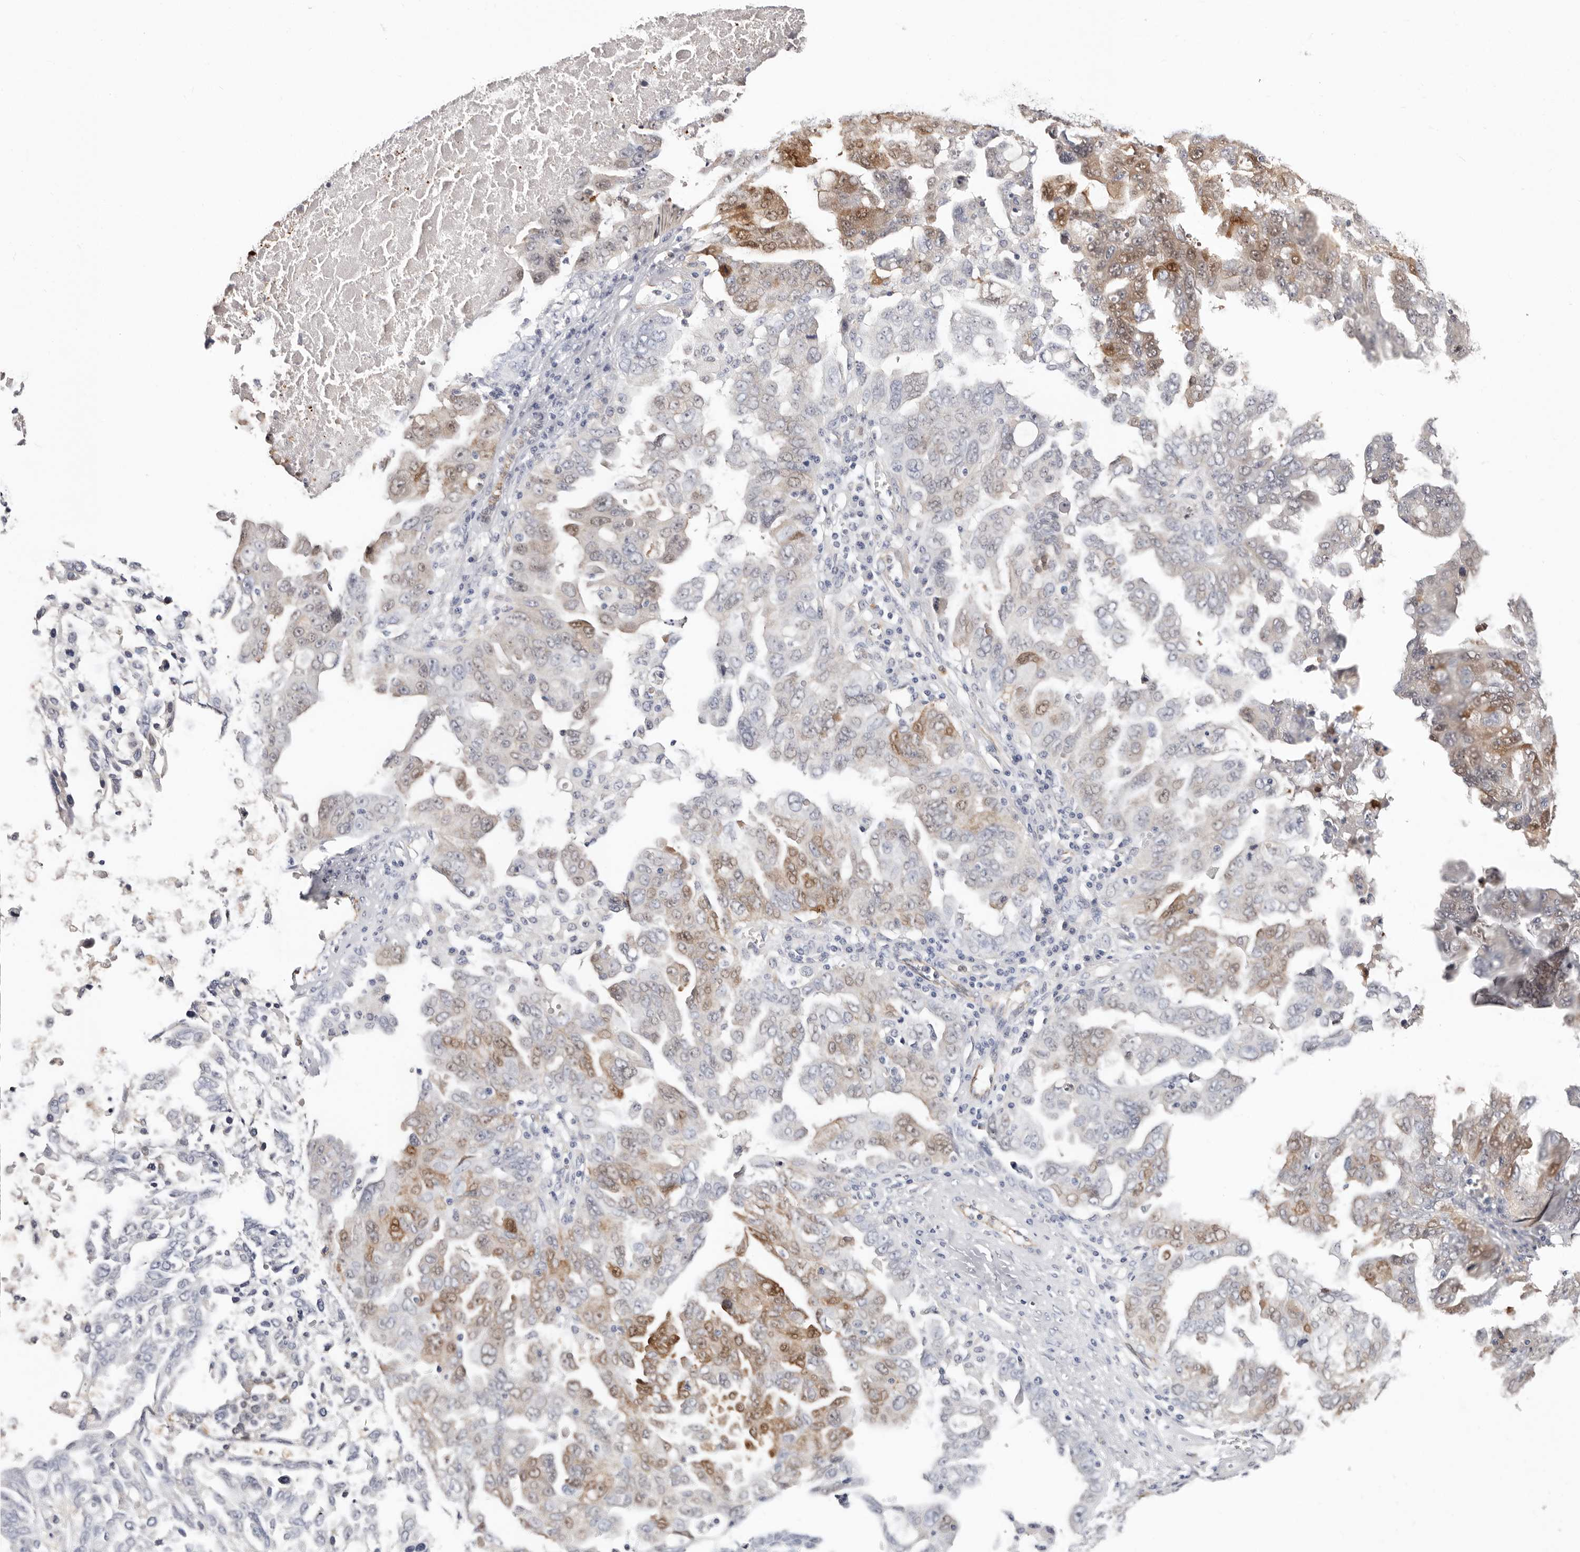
{"staining": {"intensity": "moderate", "quantity": "<25%", "location": "cytoplasmic/membranous,nuclear"}, "tissue": "ovarian cancer", "cell_type": "Tumor cells", "image_type": "cancer", "snomed": [{"axis": "morphology", "description": "Carcinoma, endometroid"}, {"axis": "topography", "description": "Ovary"}], "caption": "Immunohistochemical staining of ovarian cancer (endometroid carcinoma) exhibits low levels of moderate cytoplasmic/membranous and nuclear expression in about <25% of tumor cells. The staining was performed using DAB (3,3'-diaminobenzidine) to visualize the protein expression in brown, while the nuclei were stained in blue with hematoxylin (Magnification: 20x).", "gene": "PKDCC", "patient": {"sex": "female", "age": 62}}